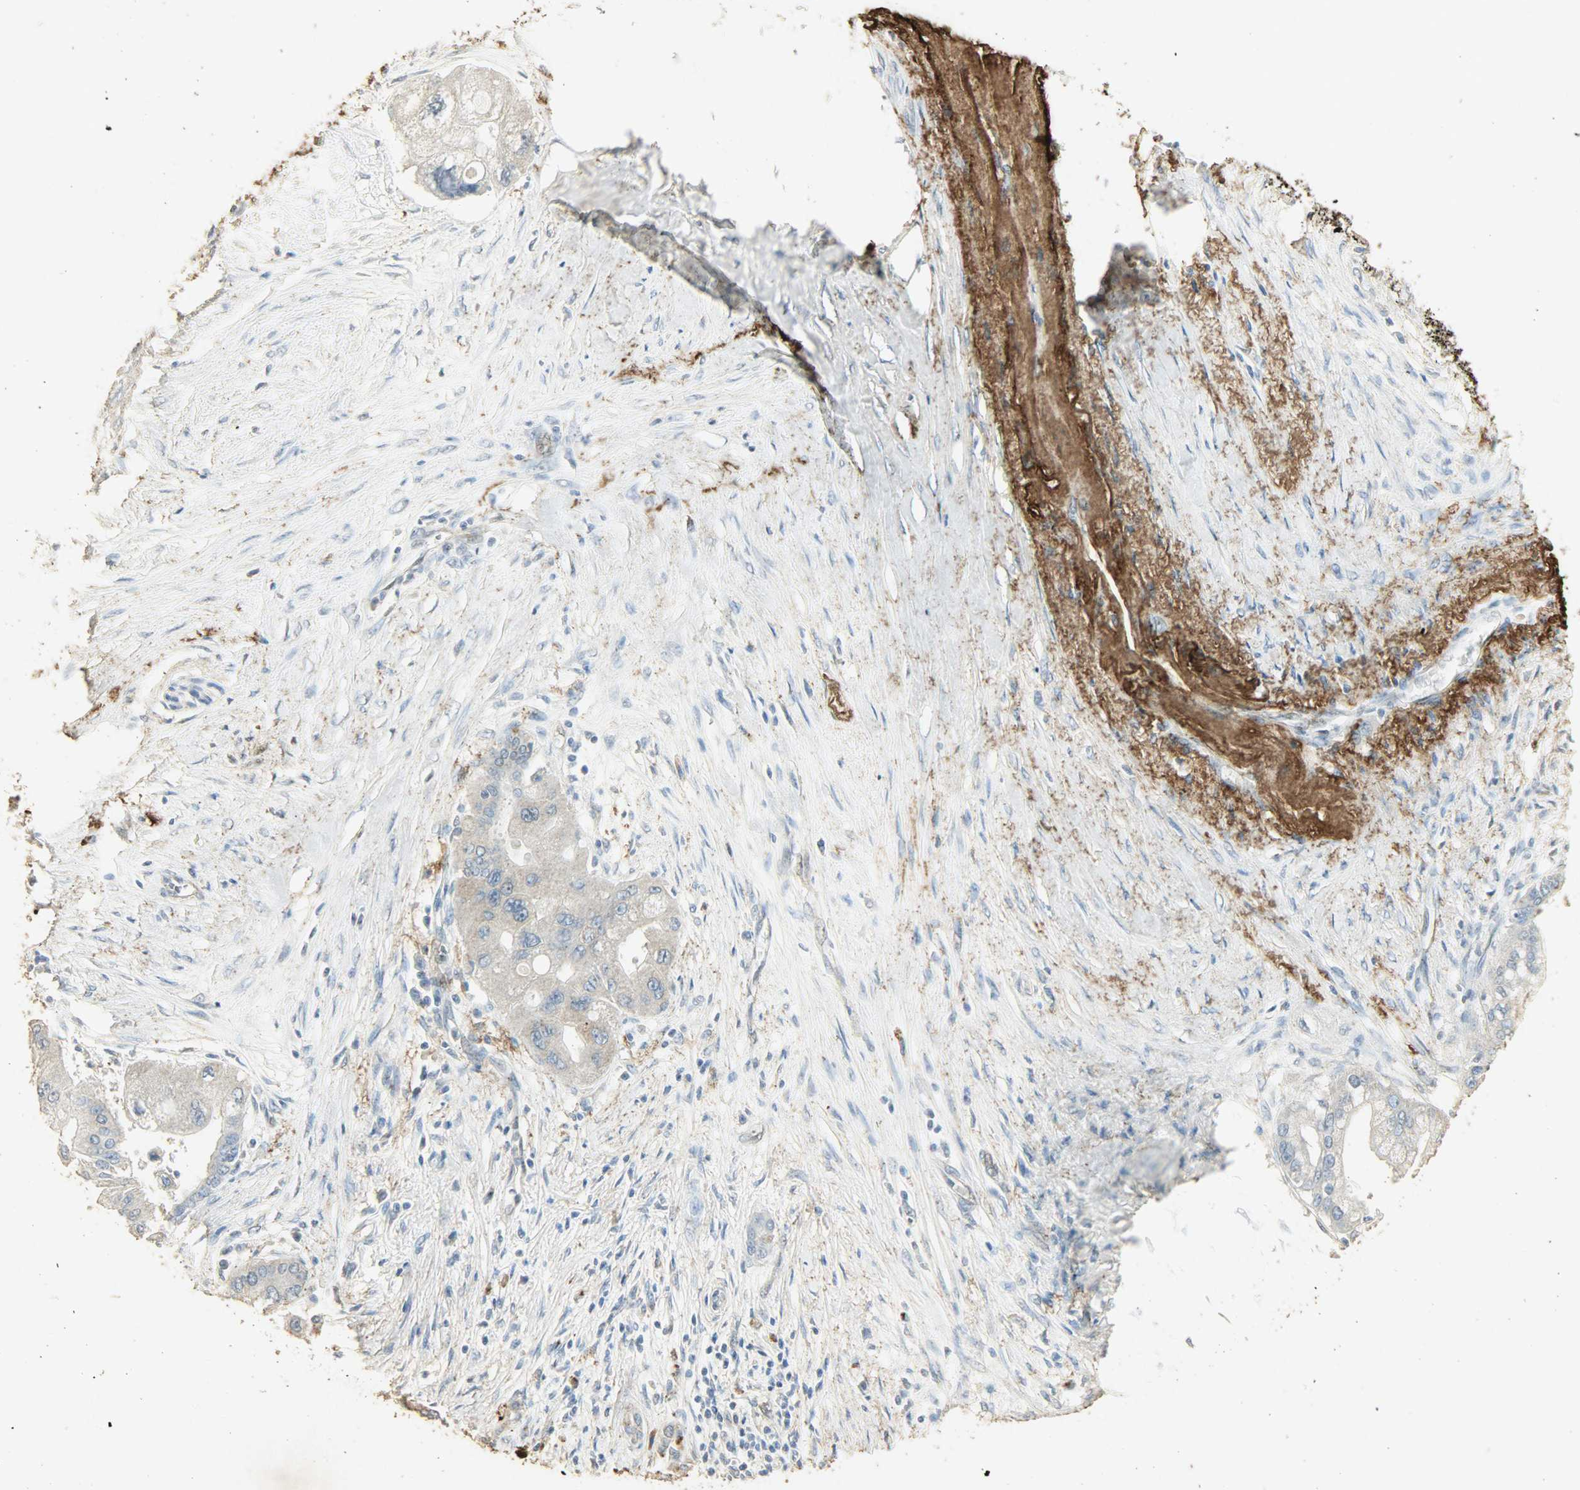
{"staining": {"intensity": "negative", "quantity": "none", "location": "none"}, "tissue": "pancreatic cancer", "cell_type": "Tumor cells", "image_type": "cancer", "snomed": [{"axis": "morphology", "description": "Adenocarcinoma, NOS"}, {"axis": "topography", "description": "Pancreas"}], "caption": "The histopathology image displays no staining of tumor cells in pancreatic cancer (adenocarcinoma). (Immunohistochemistry, brightfield microscopy, high magnification).", "gene": "ASB9", "patient": {"sex": "male", "age": 59}}